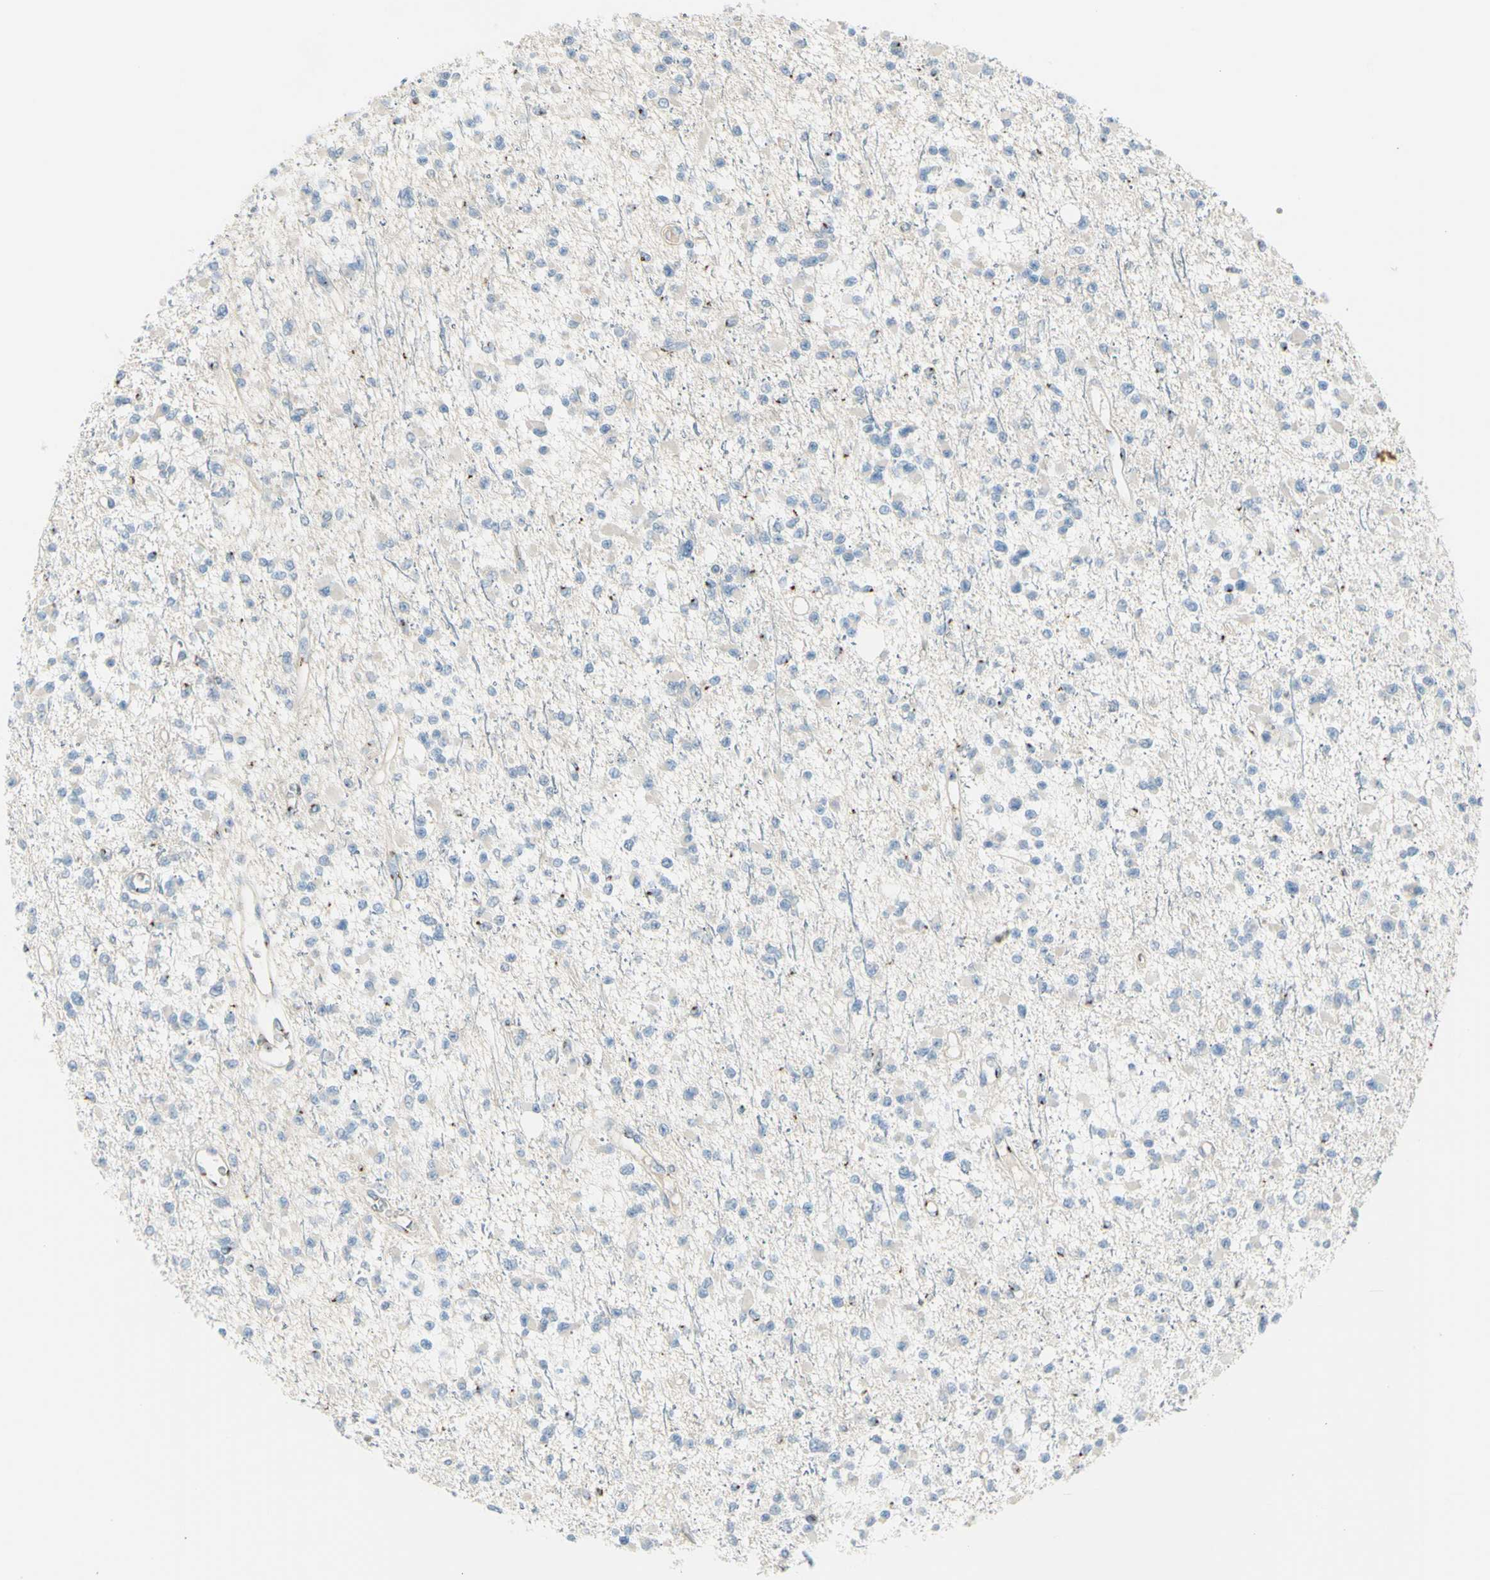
{"staining": {"intensity": "negative", "quantity": "none", "location": "none"}, "tissue": "glioma", "cell_type": "Tumor cells", "image_type": "cancer", "snomed": [{"axis": "morphology", "description": "Glioma, malignant, Low grade"}, {"axis": "topography", "description": "Brain"}], "caption": "IHC image of neoplastic tissue: low-grade glioma (malignant) stained with DAB demonstrates no significant protein positivity in tumor cells.", "gene": "B4GALT1", "patient": {"sex": "female", "age": 22}}